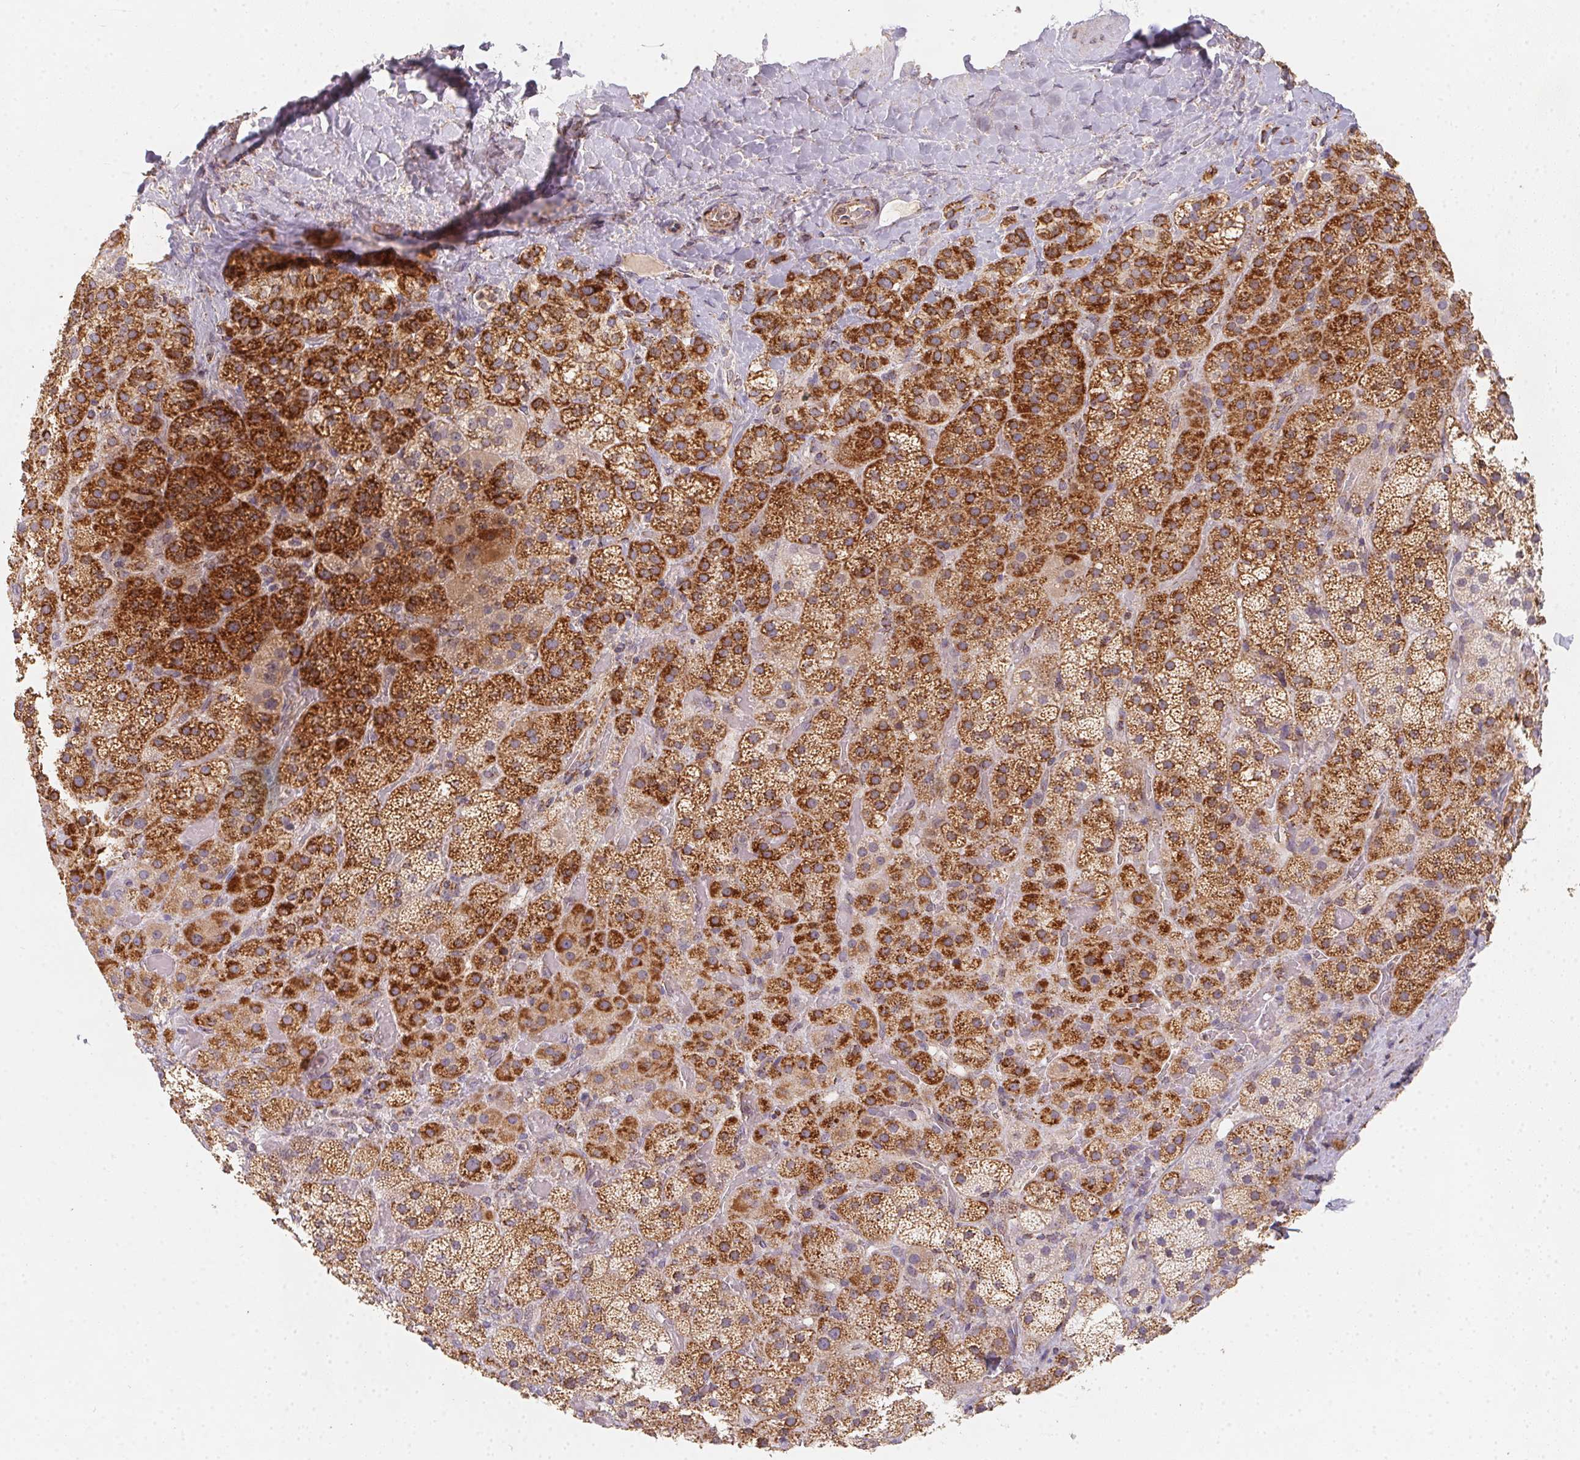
{"staining": {"intensity": "strong", "quantity": "25%-75%", "location": "cytoplasmic/membranous"}, "tissue": "adrenal gland", "cell_type": "Glandular cells", "image_type": "normal", "snomed": [{"axis": "morphology", "description": "Normal tissue, NOS"}, {"axis": "topography", "description": "Adrenal gland"}], "caption": "Adrenal gland stained with immunohistochemistry (IHC) reveals strong cytoplasmic/membranous expression in about 25%-75% of glandular cells.", "gene": "NDUFS6", "patient": {"sex": "male", "age": 57}}